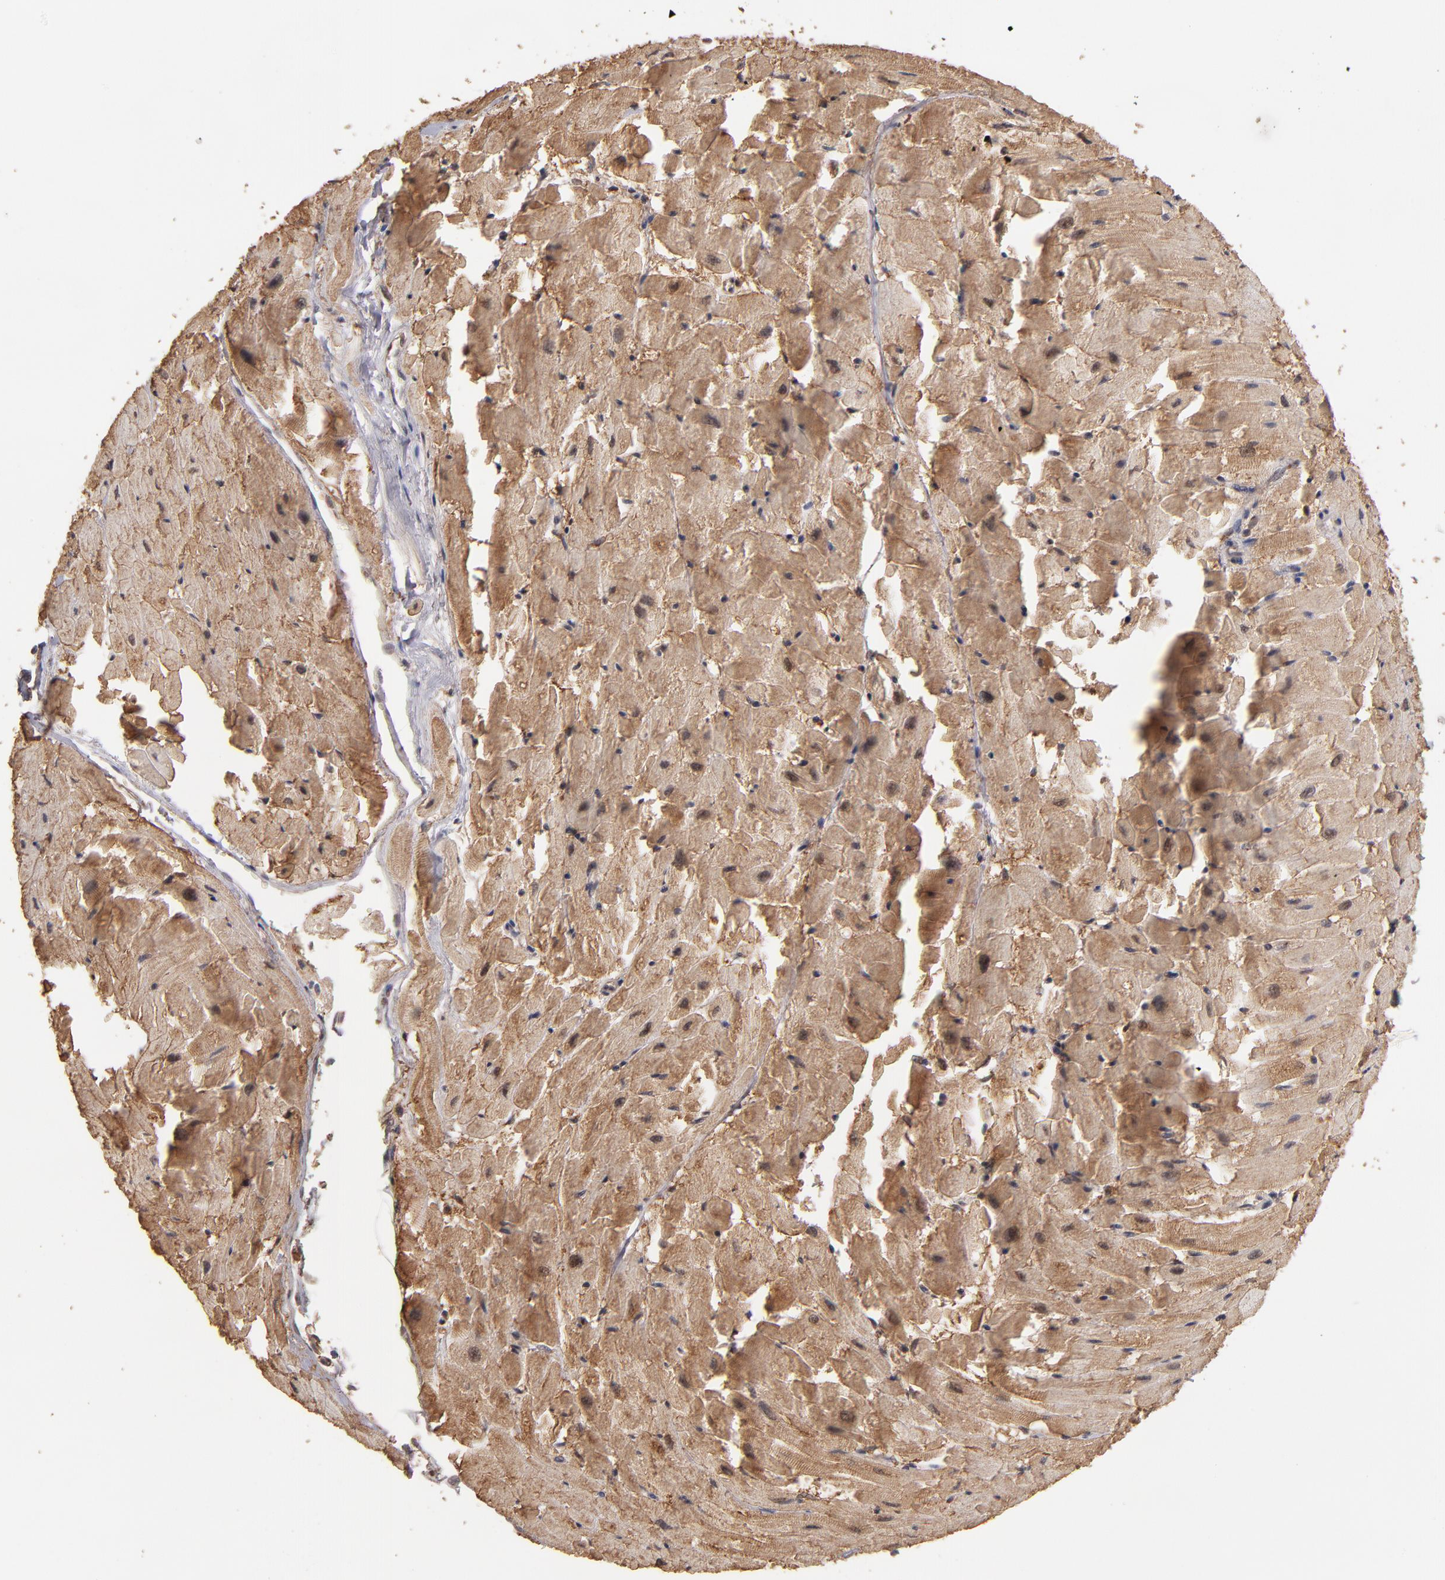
{"staining": {"intensity": "moderate", "quantity": ">75%", "location": "cytoplasmic/membranous,nuclear"}, "tissue": "heart muscle", "cell_type": "Cardiomyocytes", "image_type": "normal", "snomed": [{"axis": "morphology", "description": "Normal tissue, NOS"}, {"axis": "topography", "description": "Heart"}], "caption": "A photomicrograph showing moderate cytoplasmic/membranous,nuclear positivity in about >75% of cardiomyocytes in benign heart muscle, as visualized by brown immunohistochemical staining.", "gene": "EAPP", "patient": {"sex": "female", "age": 19}}